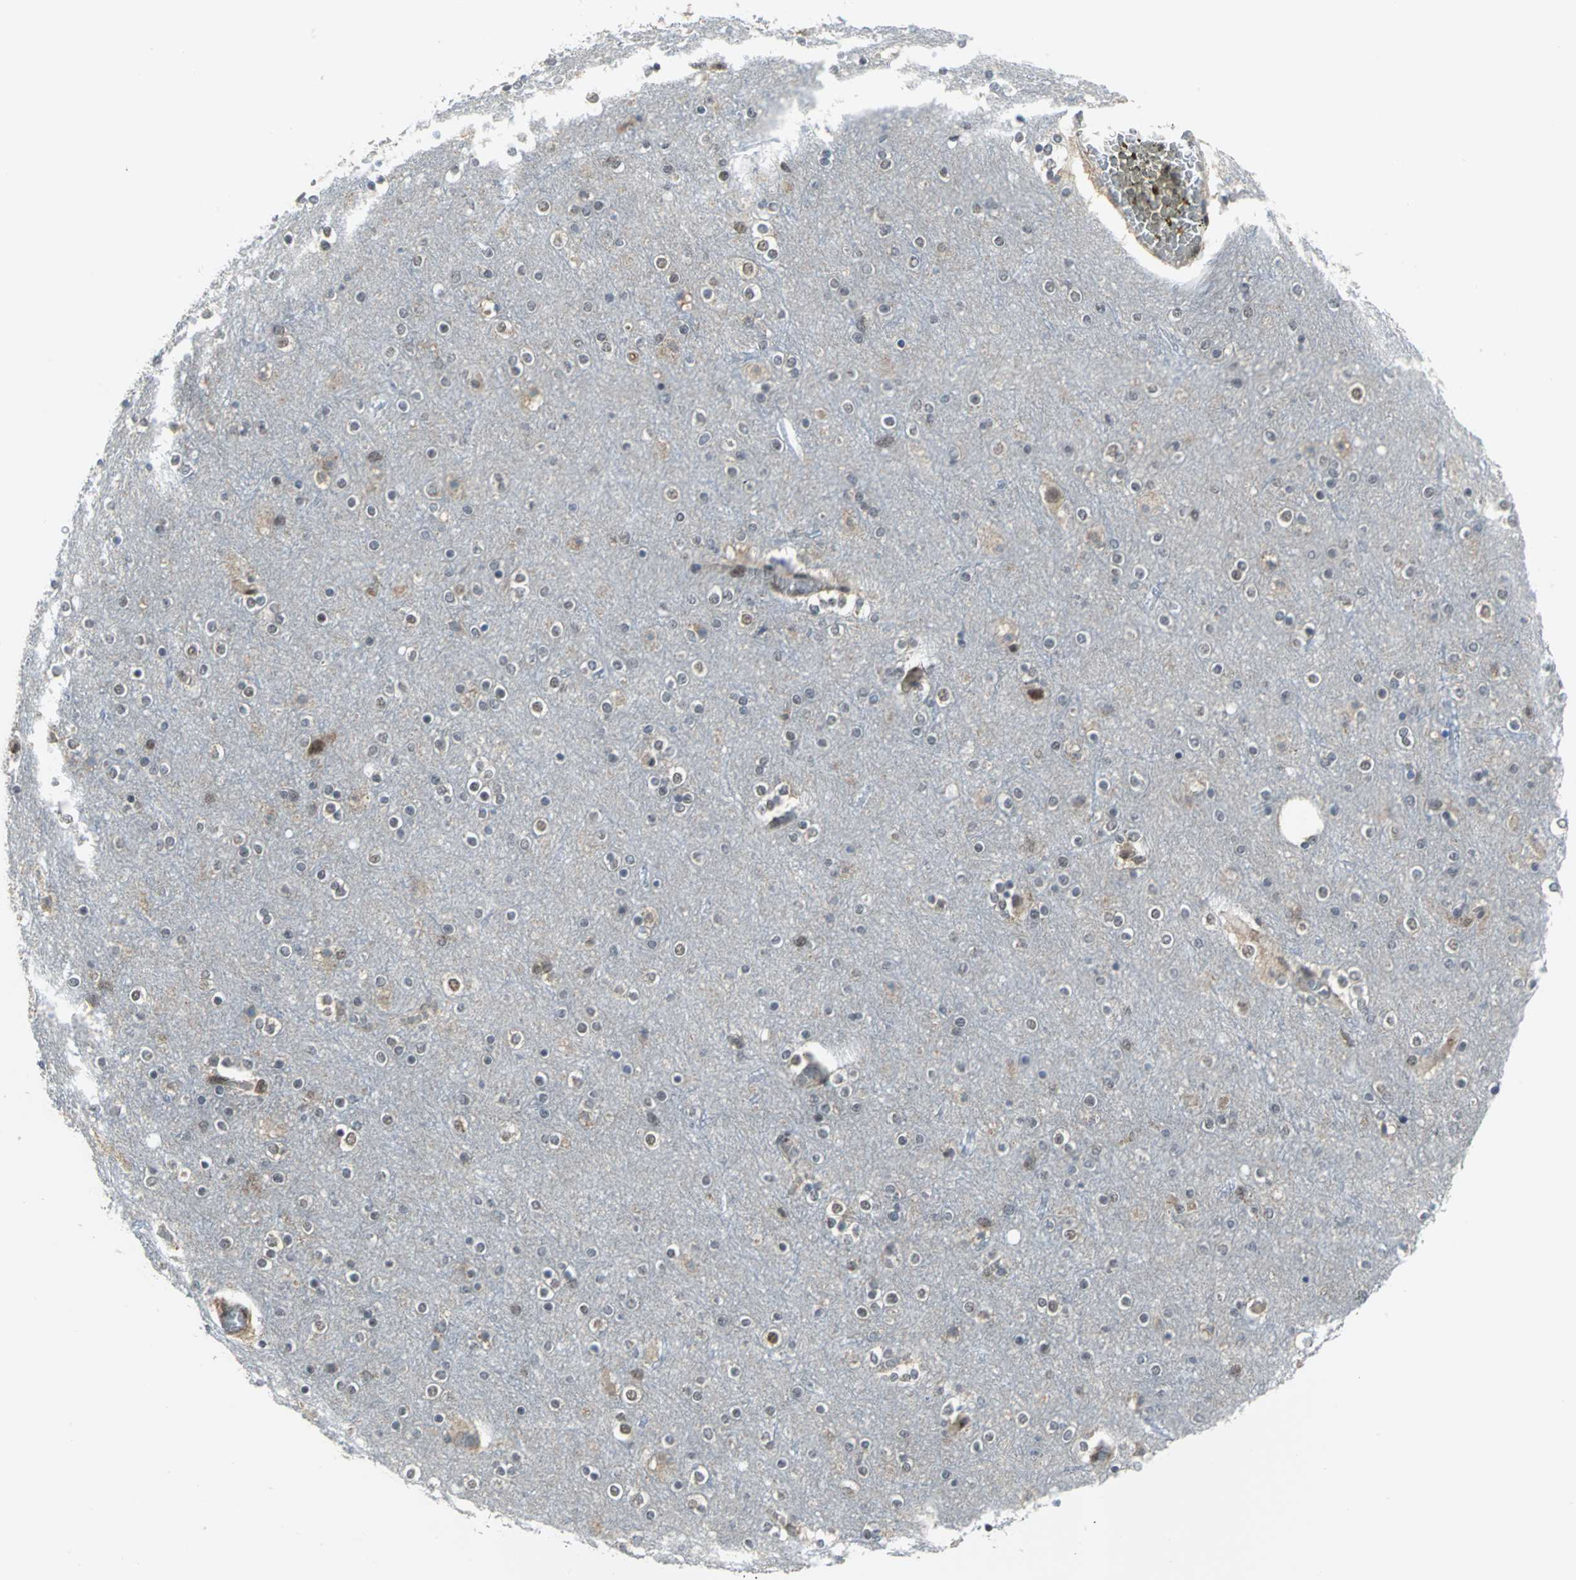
{"staining": {"intensity": "weak", "quantity": ">75%", "location": "cytoplasmic/membranous"}, "tissue": "cerebral cortex", "cell_type": "Endothelial cells", "image_type": "normal", "snomed": [{"axis": "morphology", "description": "Normal tissue, NOS"}, {"axis": "topography", "description": "Cerebral cortex"}], "caption": "About >75% of endothelial cells in benign cerebral cortex exhibit weak cytoplasmic/membranous protein positivity as visualized by brown immunohistochemical staining.", "gene": "PSMA4", "patient": {"sex": "female", "age": 54}}